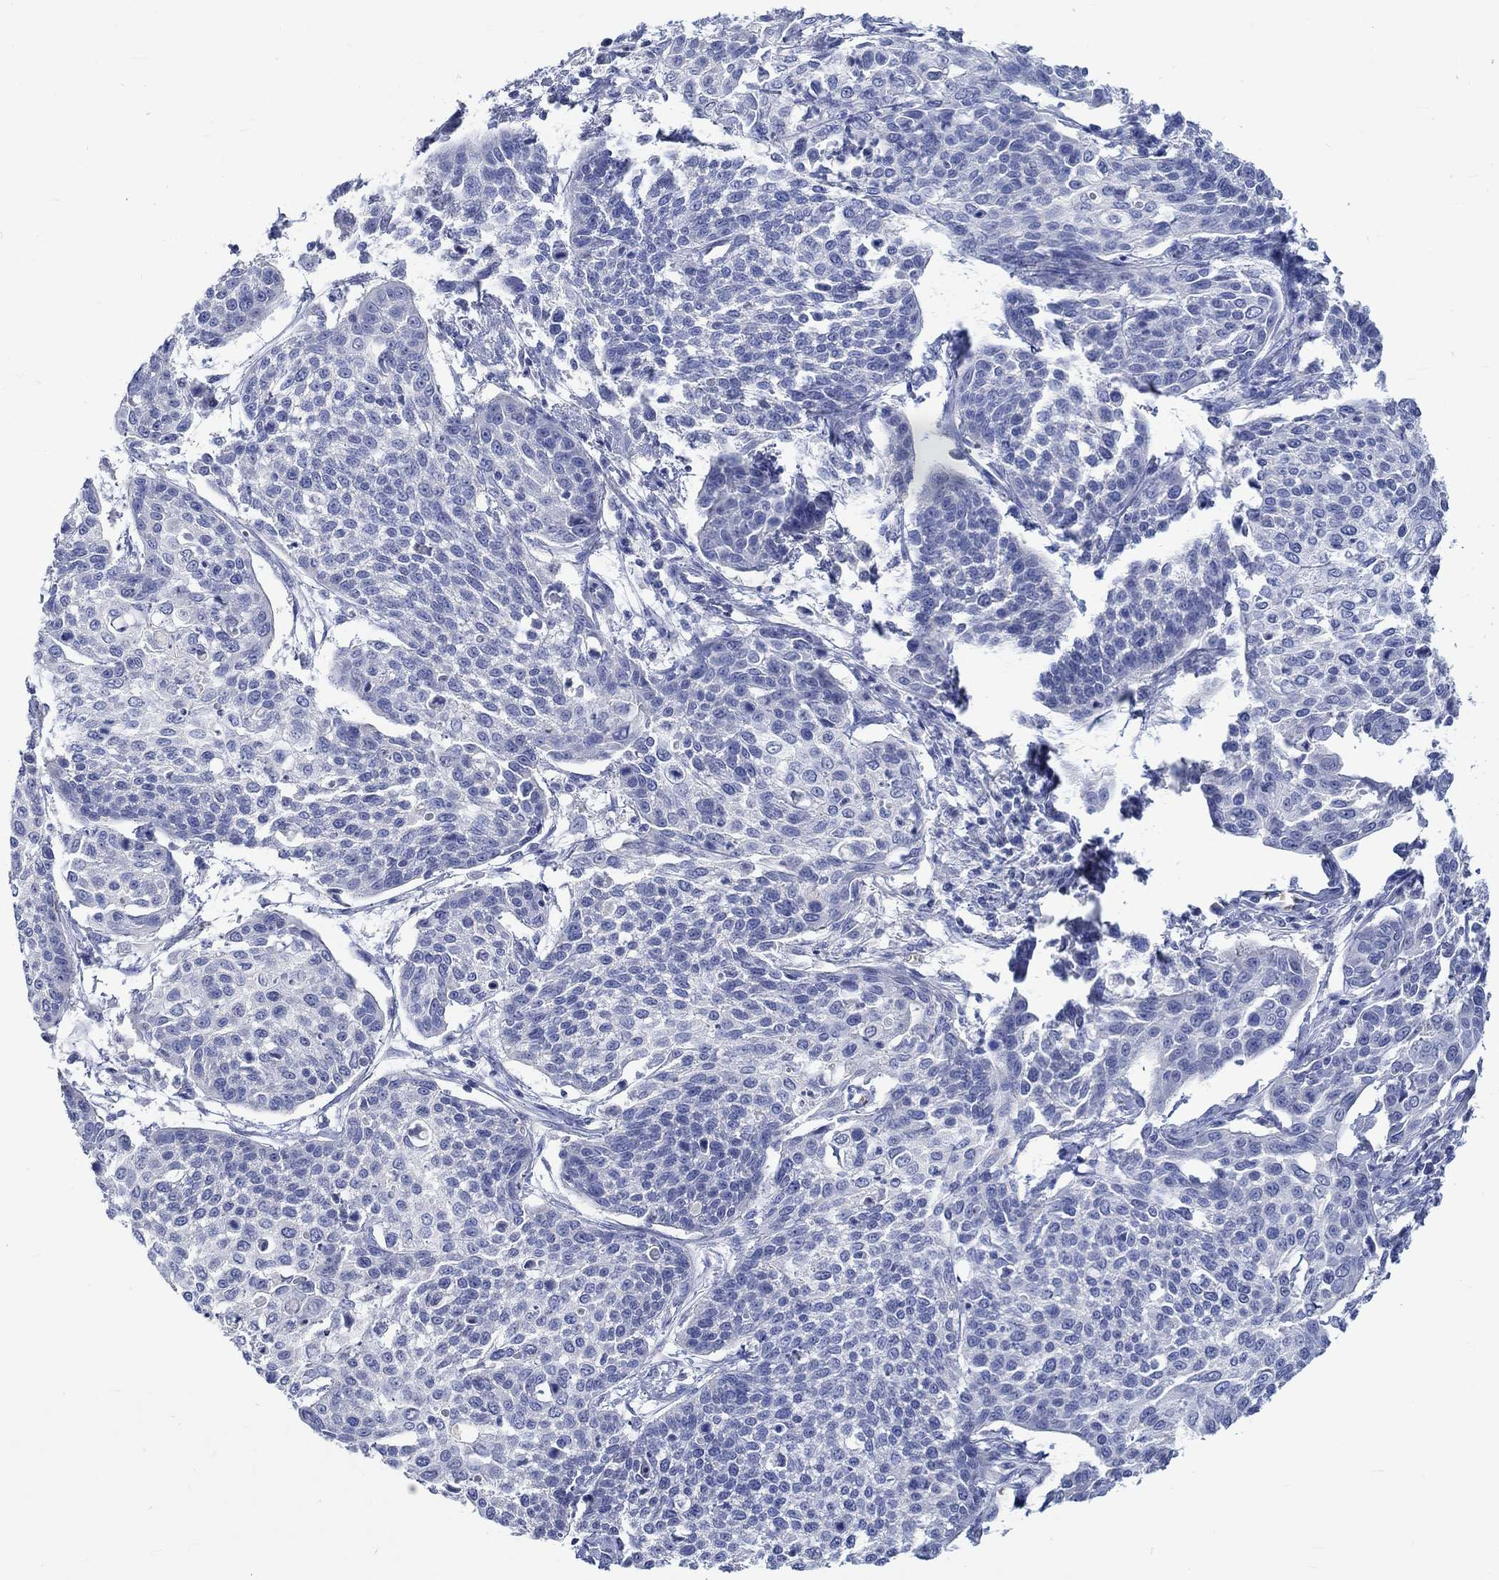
{"staining": {"intensity": "negative", "quantity": "none", "location": "none"}, "tissue": "cervical cancer", "cell_type": "Tumor cells", "image_type": "cancer", "snomed": [{"axis": "morphology", "description": "Squamous cell carcinoma, NOS"}, {"axis": "topography", "description": "Cervix"}], "caption": "DAB (3,3'-diaminobenzidine) immunohistochemical staining of human cervical cancer exhibits no significant expression in tumor cells.", "gene": "KCNA1", "patient": {"sex": "female", "age": 34}}